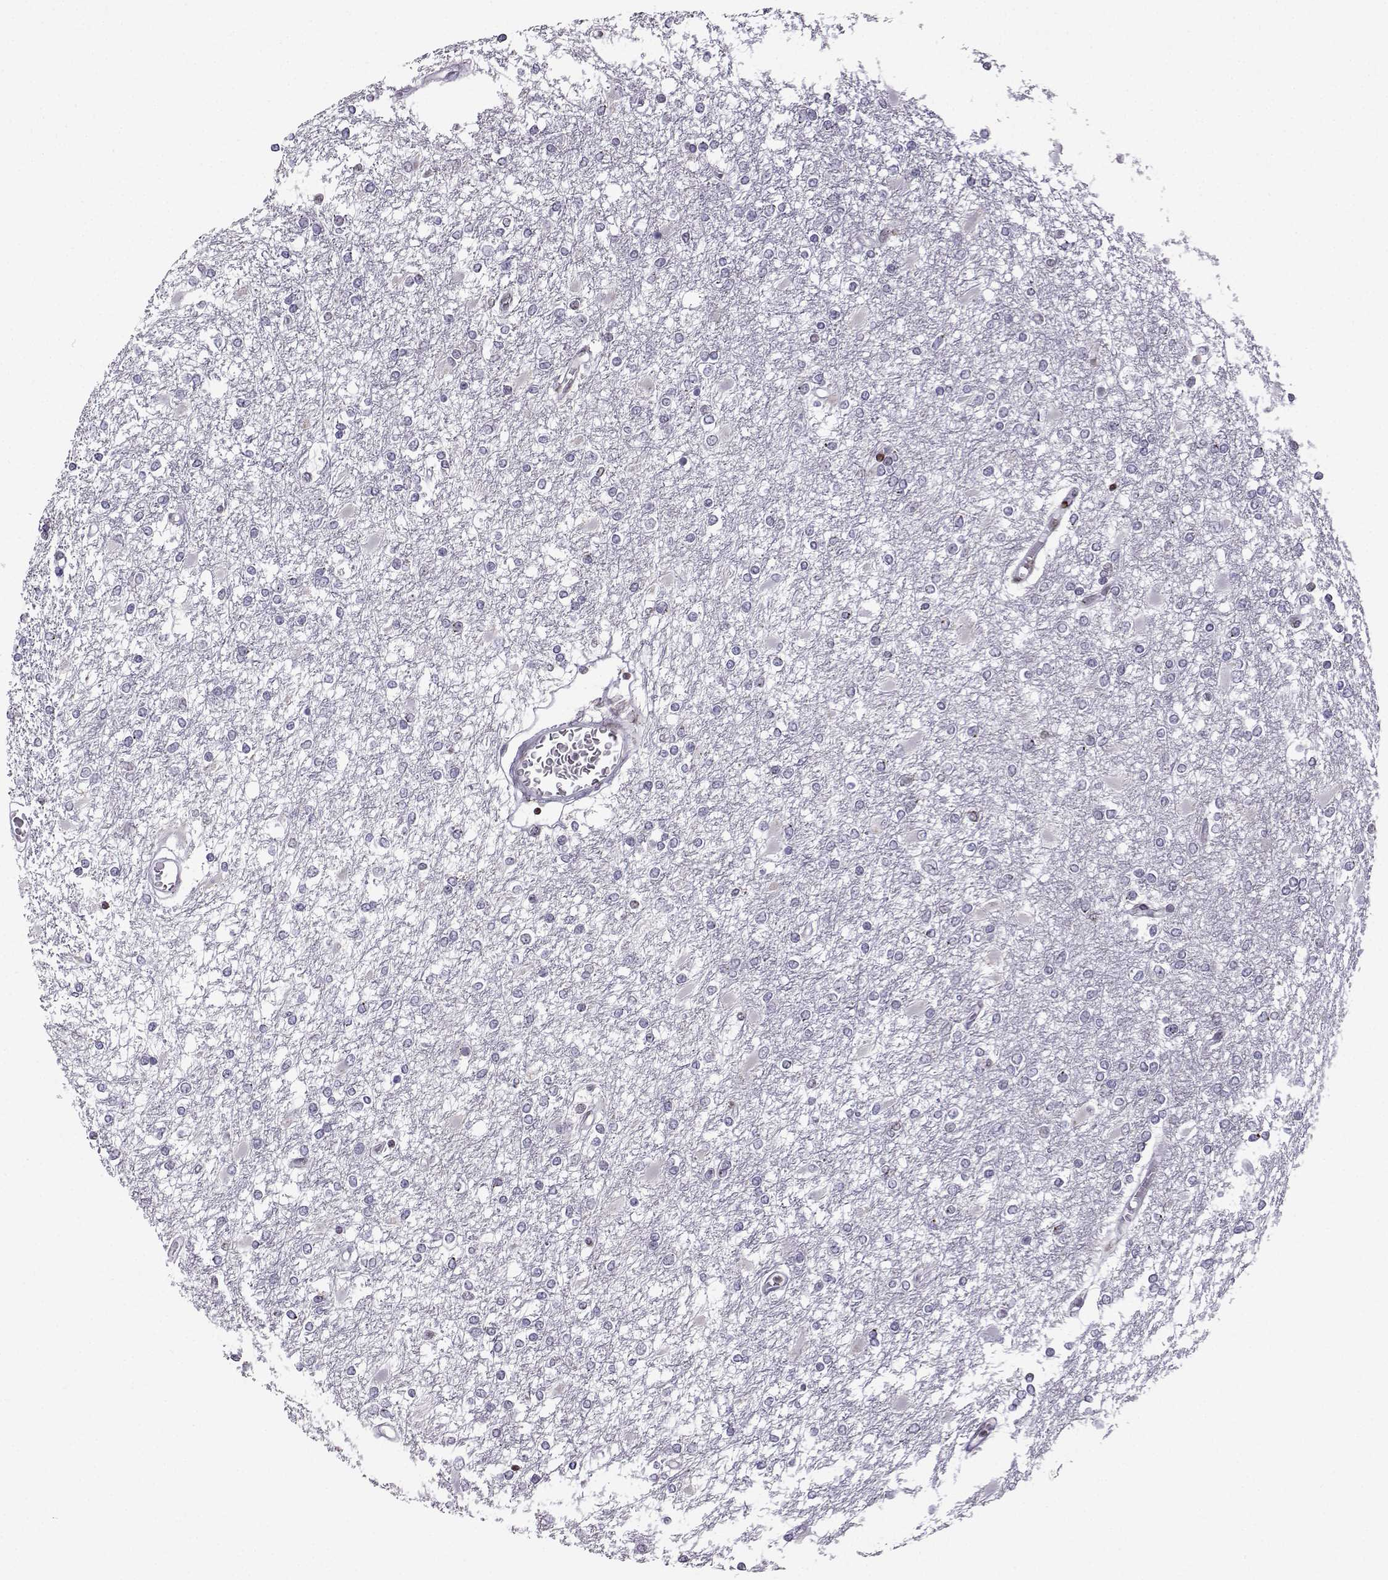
{"staining": {"intensity": "negative", "quantity": "none", "location": "none"}, "tissue": "glioma", "cell_type": "Tumor cells", "image_type": "cancer", "snomed": [{"axis": "morphology", "description": "Glioma, malignant, High grade"}, {"axis": "topography", "description": "Cerebral cortex"}], "caption": "This is an immunohistochemistry (IHC) image of human glioma. There is no positivity in tumor cells.", "gene": "ZNF19", "patient": {"sex": "male", "age": 79}}